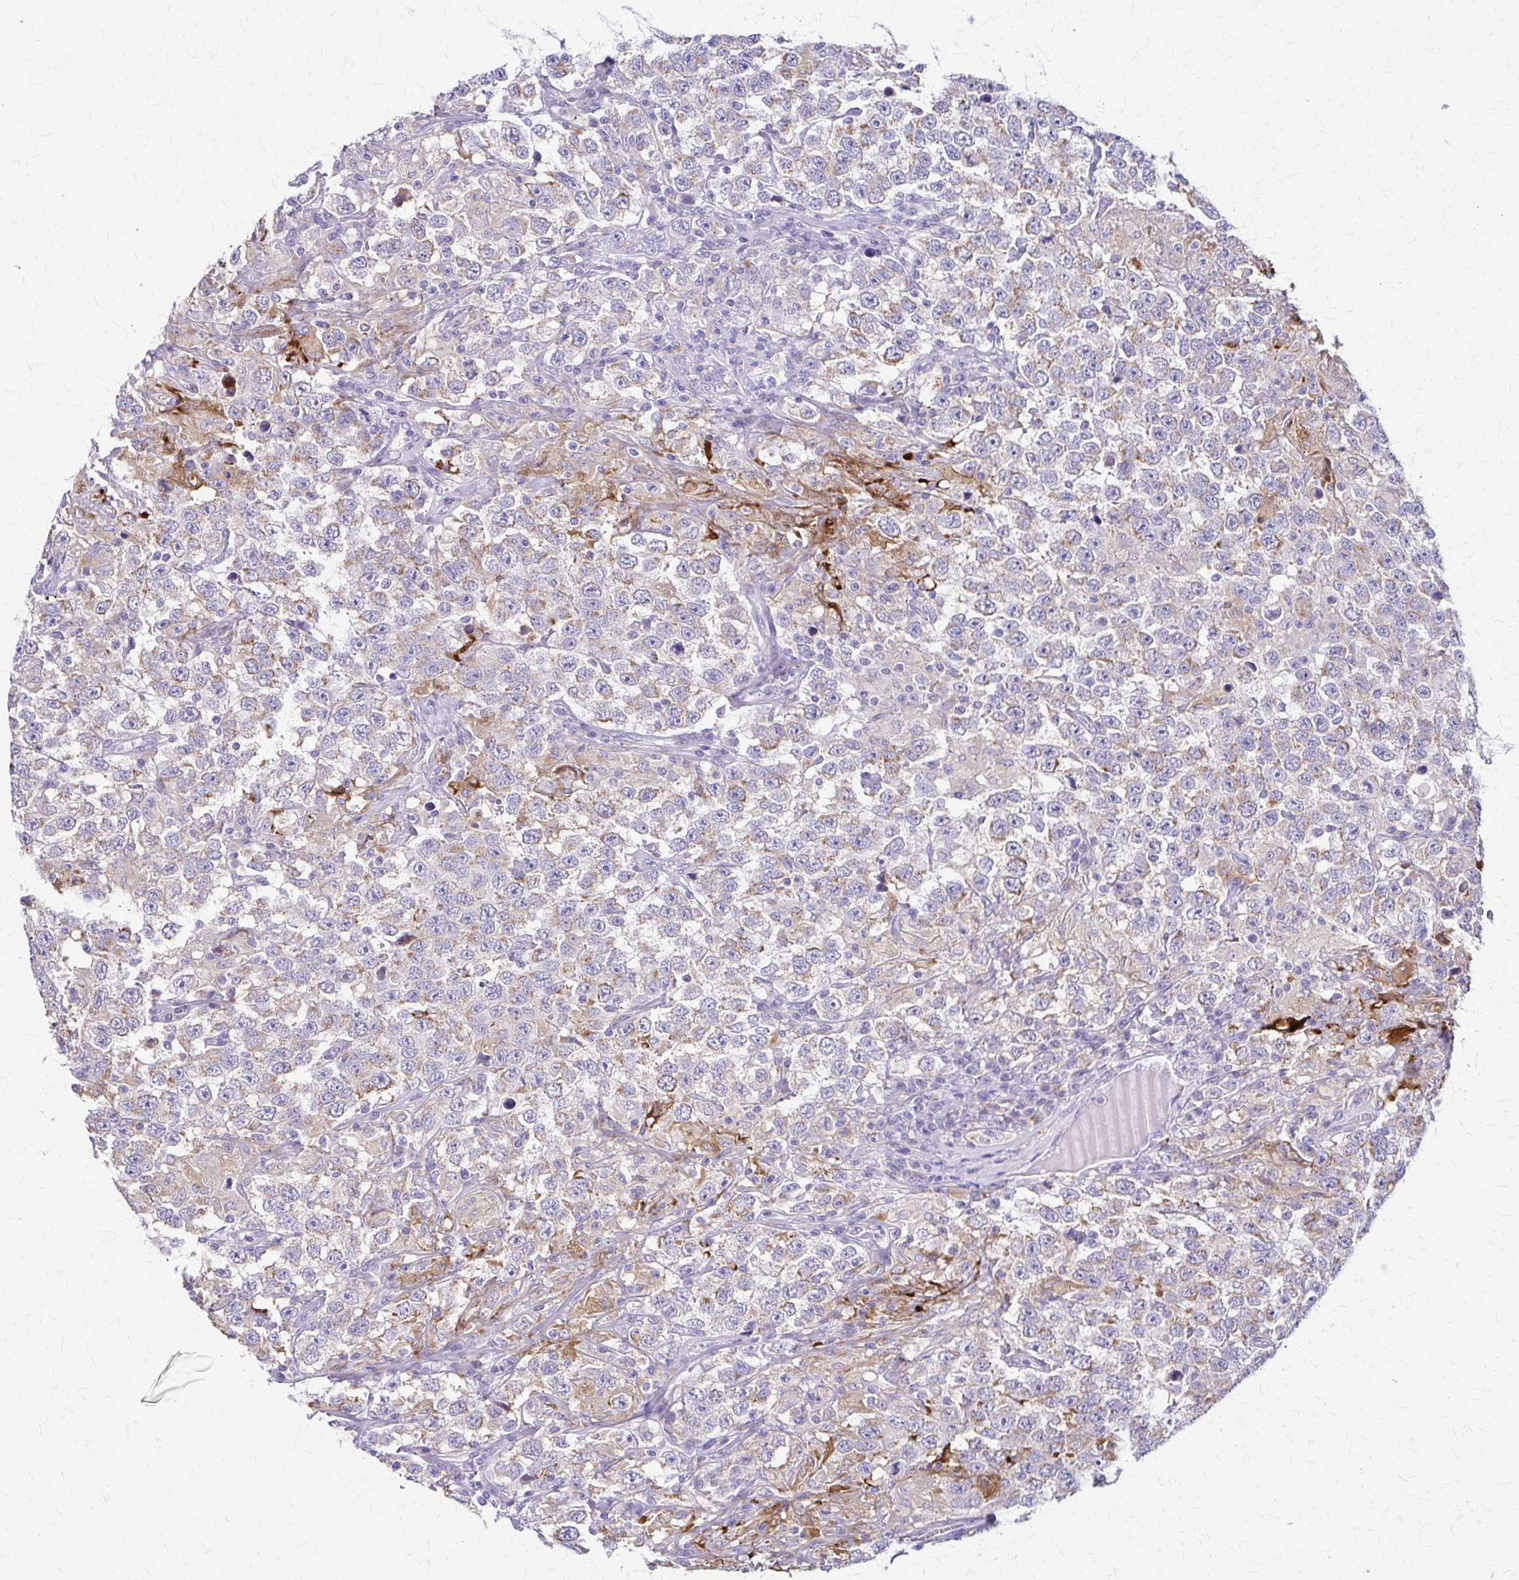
{"staining": {"intensity": "weak", "quantity": "25%-75%", "location": "cytoplasmic/membranous"}, "tissue": "testis cancer", "cell_type": "Tumor cells", "image_type": "cancer", "snomed": [{"axis": "morphology", "description": "Seminoma, NOS"}, {"axis": "topography", "description": "Testis"}], "caption": "A high-resolution photomicrograph shows immunohistochemistry staining of testis seminoma, which demonstrates weak cytoplasmic/membranous staining in approximately 25%-75% of tumor cells. (DAB (3,3'-diaminobenzidine) IHC with brightfield microscopy, high magnification).", "gene": "SAMD13", "patient": {"sex": "male", "age": 41}}